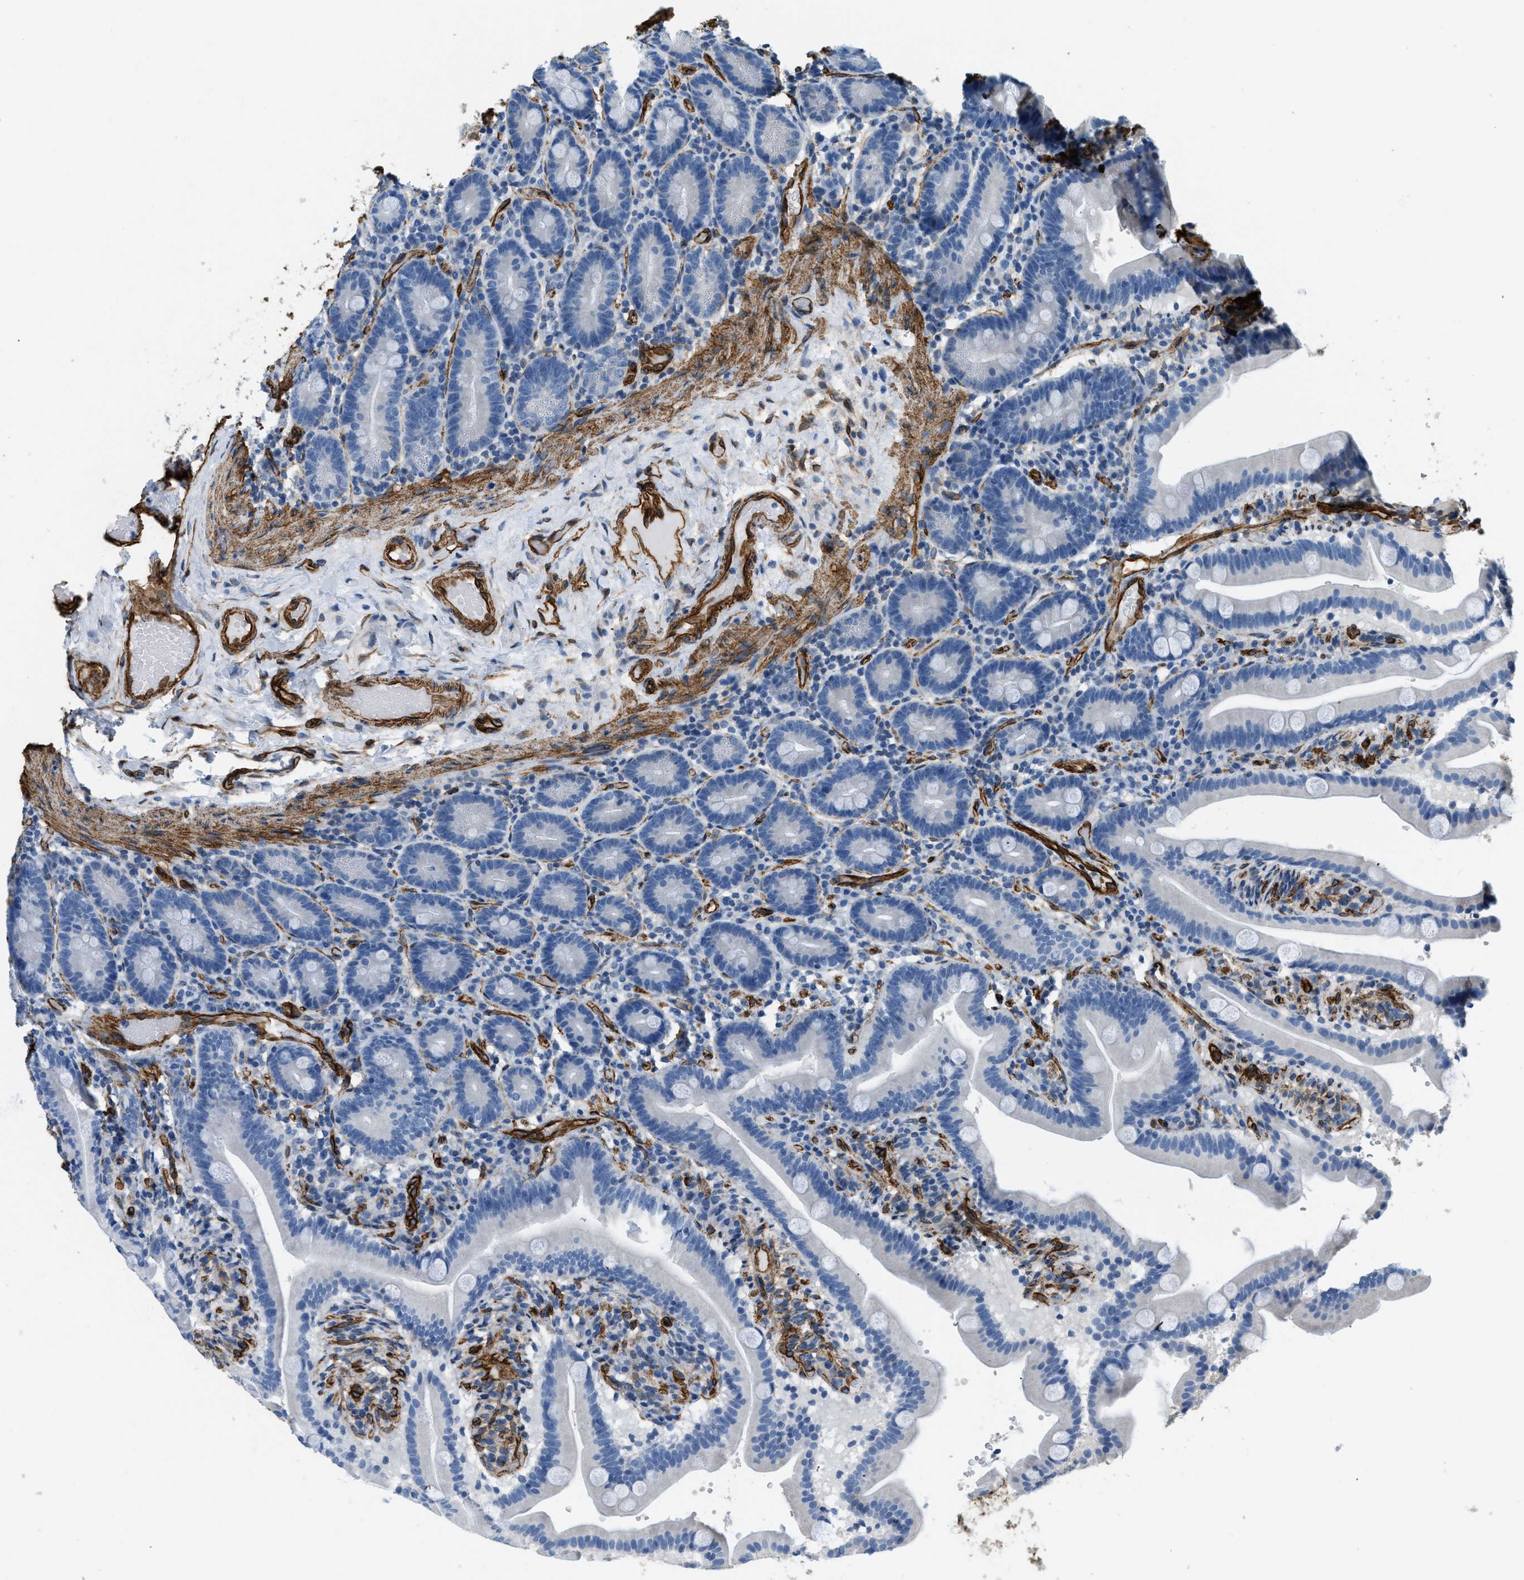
{"staining": {"intensity": "negative", "quantity": "none", "location": "none"}, "tissue": "duodenum", "cell_type": "Glandular cells", "image_type": "normal", "snomed": [{"axis": "morphology", "description": "Normal tissue, NOS"}, {"axis": "topography", "description": "Duodenum"}], "caption": "Immunohistochemistry (IHC) micrograph of benign duodenum stained for a protein (brown), which reveals no staining in glandular cells. (Immunohistochemistry (IHC), brightfield microscopy, high magnification).", "gene": "TMEM43", "patient": {"sex": "male", "age": 54}}